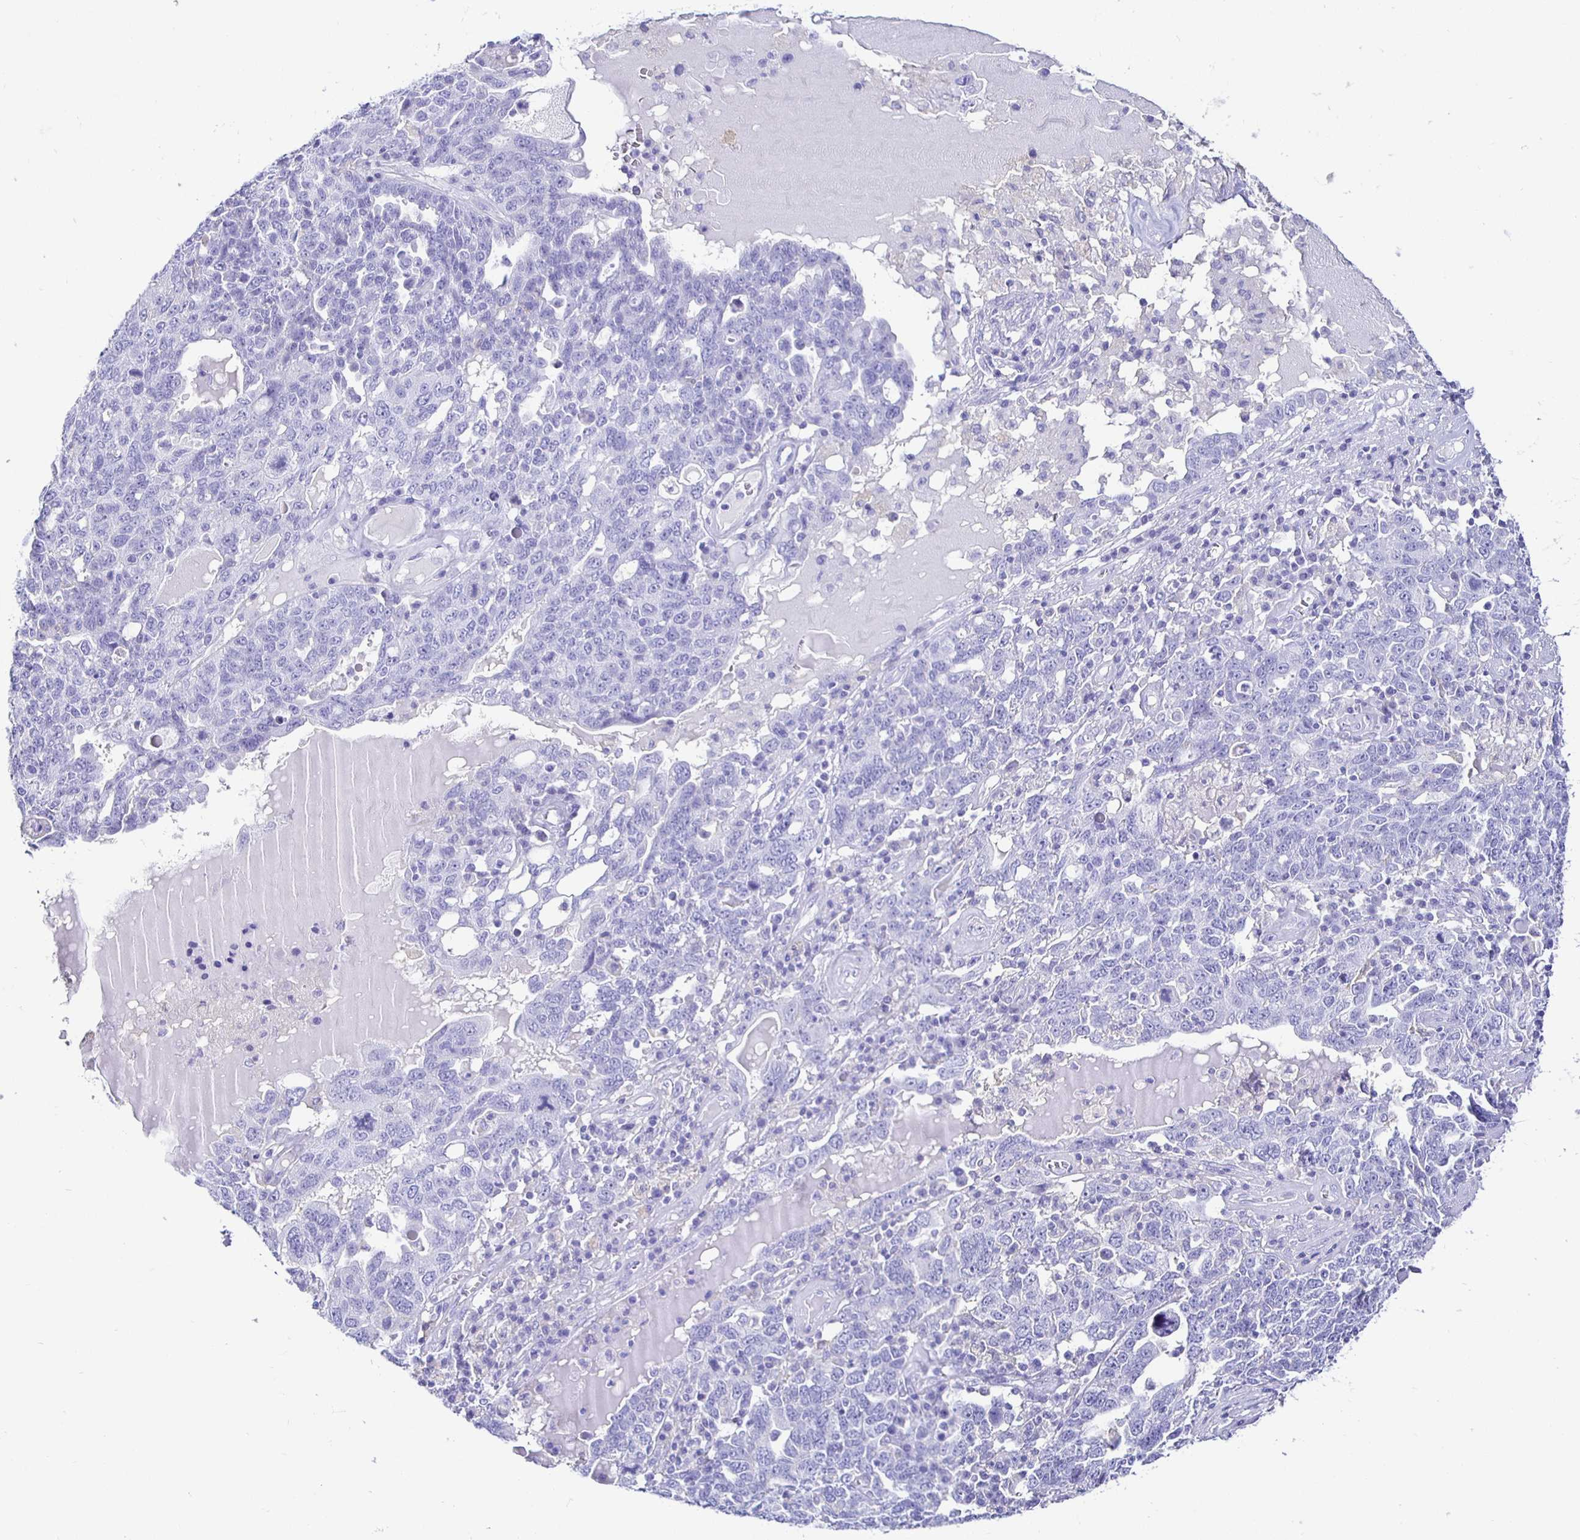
{"staining": {"intensity": "negative", "quantity": "none", "location": "none"}, "tissue": "ovarian cancer", "cell_type": "Tumor cells", "image_type": "cancer", "snomed": [{"axis": "morphology", "description": "Carcinoma, endometroid"}, {"axis": "topography", "description": "Ovary"}], "caption": "Immunohistochemistry micrograph of human ovarian endometroid carcinoma stained for a protein (brown), which shows no expression in tumor cells. (DAB (3,3'-diaminobenzidine) immunohistochemistry (IHC) with hematoxylin counter stain).", "gene": "UMOD", "patient": {"sex": "female", "age": 62}}